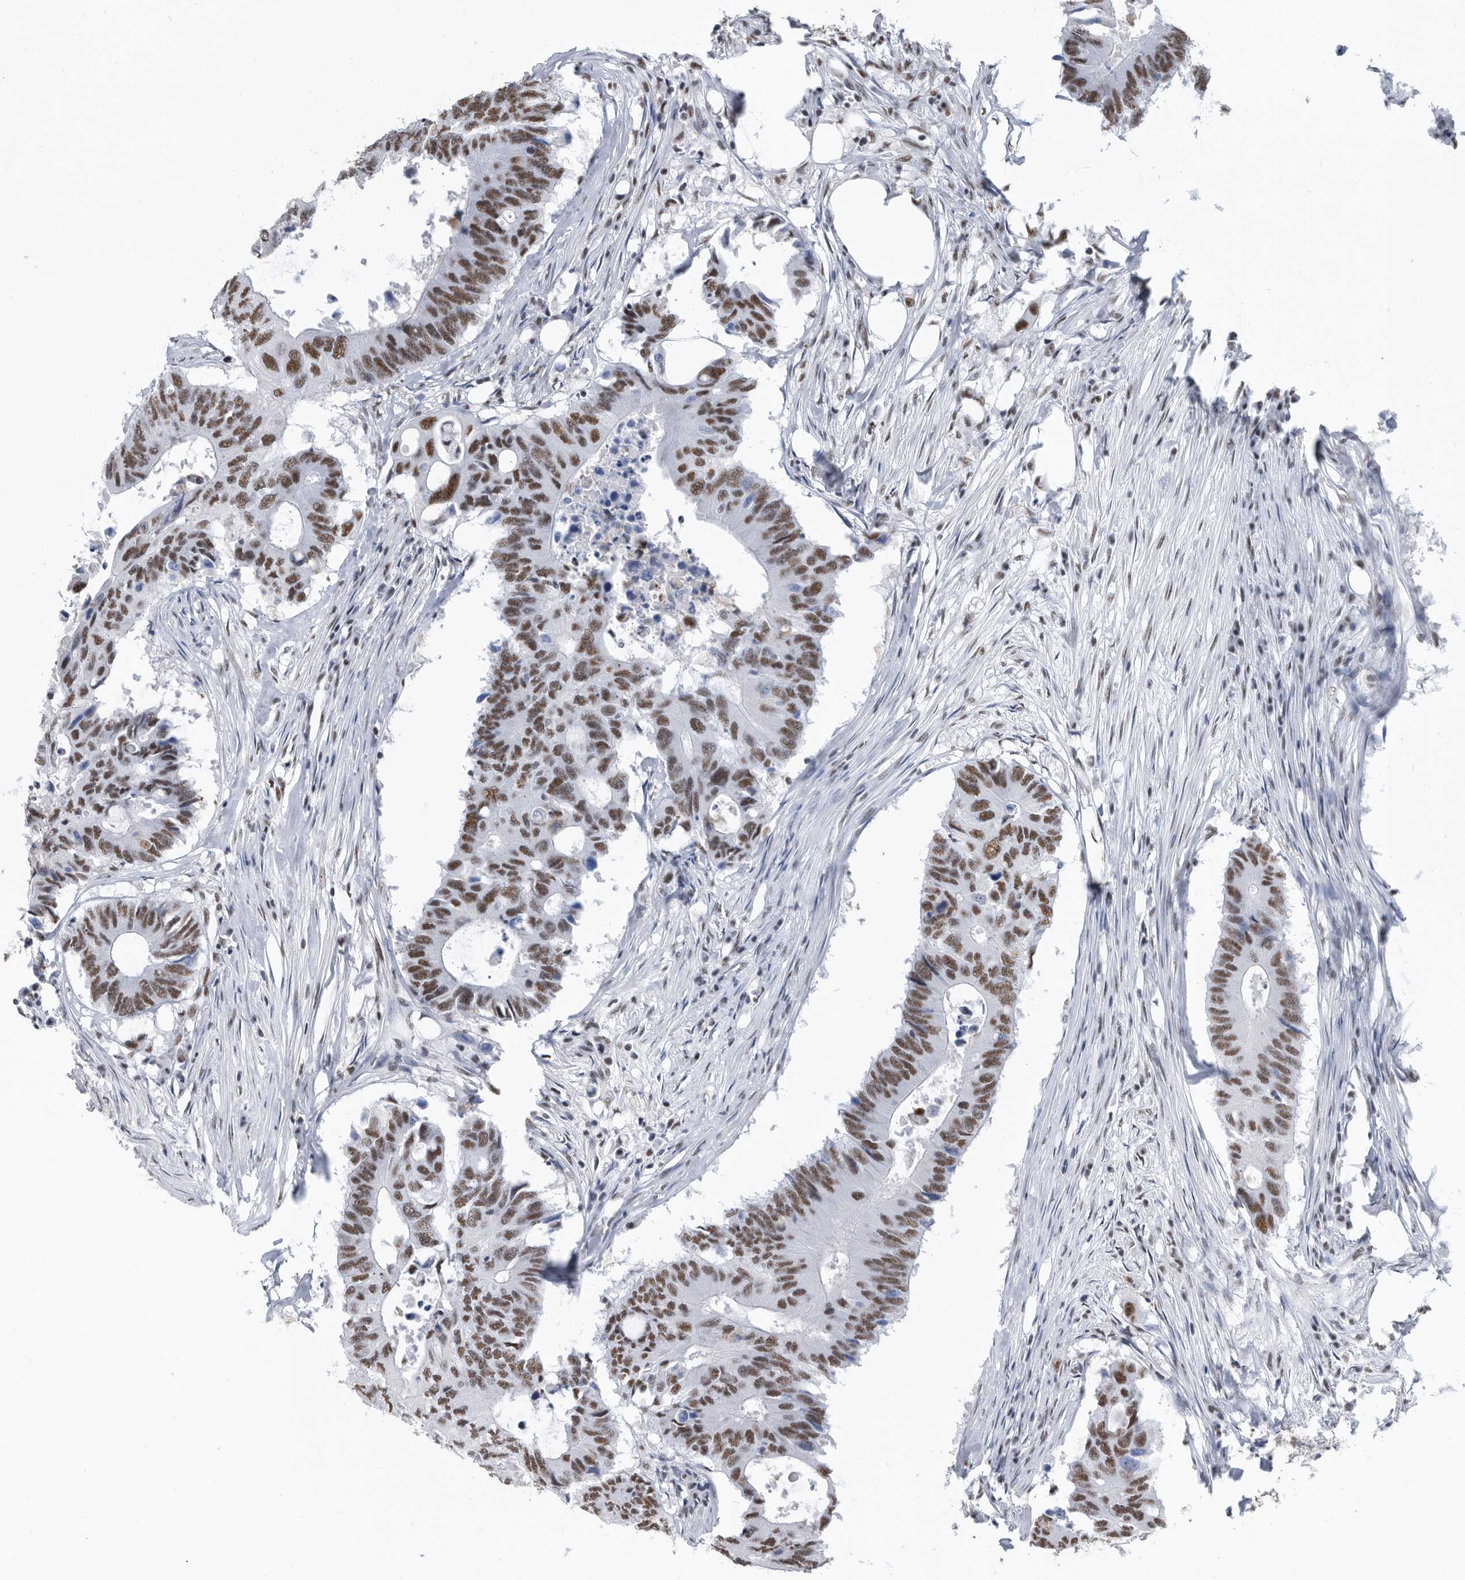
{"staining": {"intensity": "moderate", "quantity": ">75%", "location": "nuclear"}, "tissue": "colorectal cancer", "cell_type": "Tumor cells", "image_type": "cancer", "snomed": [{"axis": "morphology", "description": "Adenocarcinoma, NOS"}, {"axis": "topography", "description": "Colon"}], "caption": "This is an image of IHC staining of colorectal adenocarcinoma, which shows moderate staining in the nuclear of tumor cells.", "gene": "SF3A1", "patient": {"sex": "male", "age": 71}}